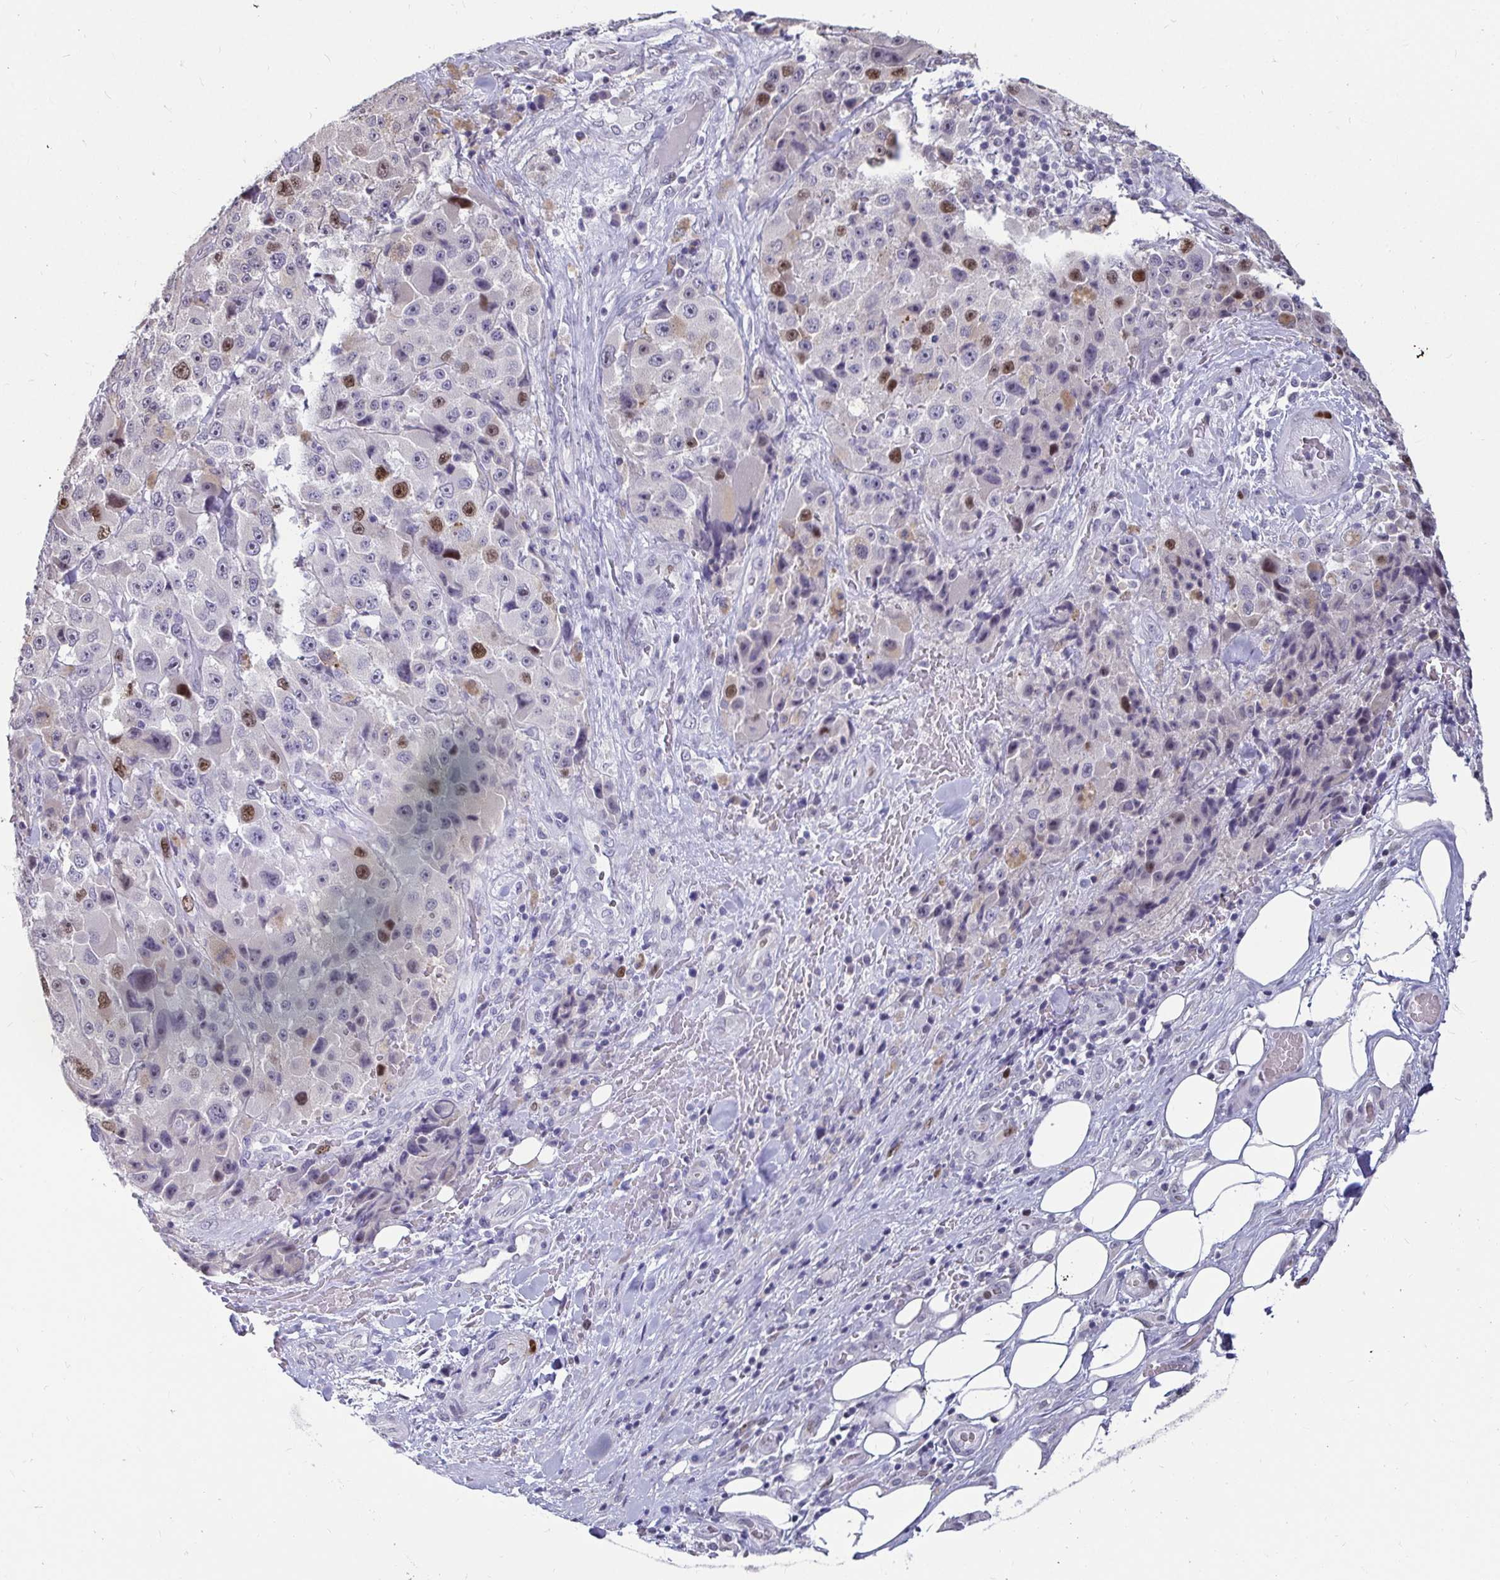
{"staining": {"intensity": "moderate", "quantity": "25%-75%", "location": "nuclear"}, "tissue": "melanoma", "cell_type": "Tumor cells", "image_type": "cancer", "snomed": [{"axis": "morphology", "description": "Malignant melanoma, Metastatic site"}, {"axis": "topography", "description": "Lymph node"}], "caption": "Moderate nuclear protein expression is appreciated in about 25%-75% of tumor cells in malignant melanoma (metastatic site). (DAB (3,3'-diaminobenzidine) IHC with brightfield microscopy, high magnification).", "gene": "ANLN", "patient": {"sex": "male", "age": 62}}